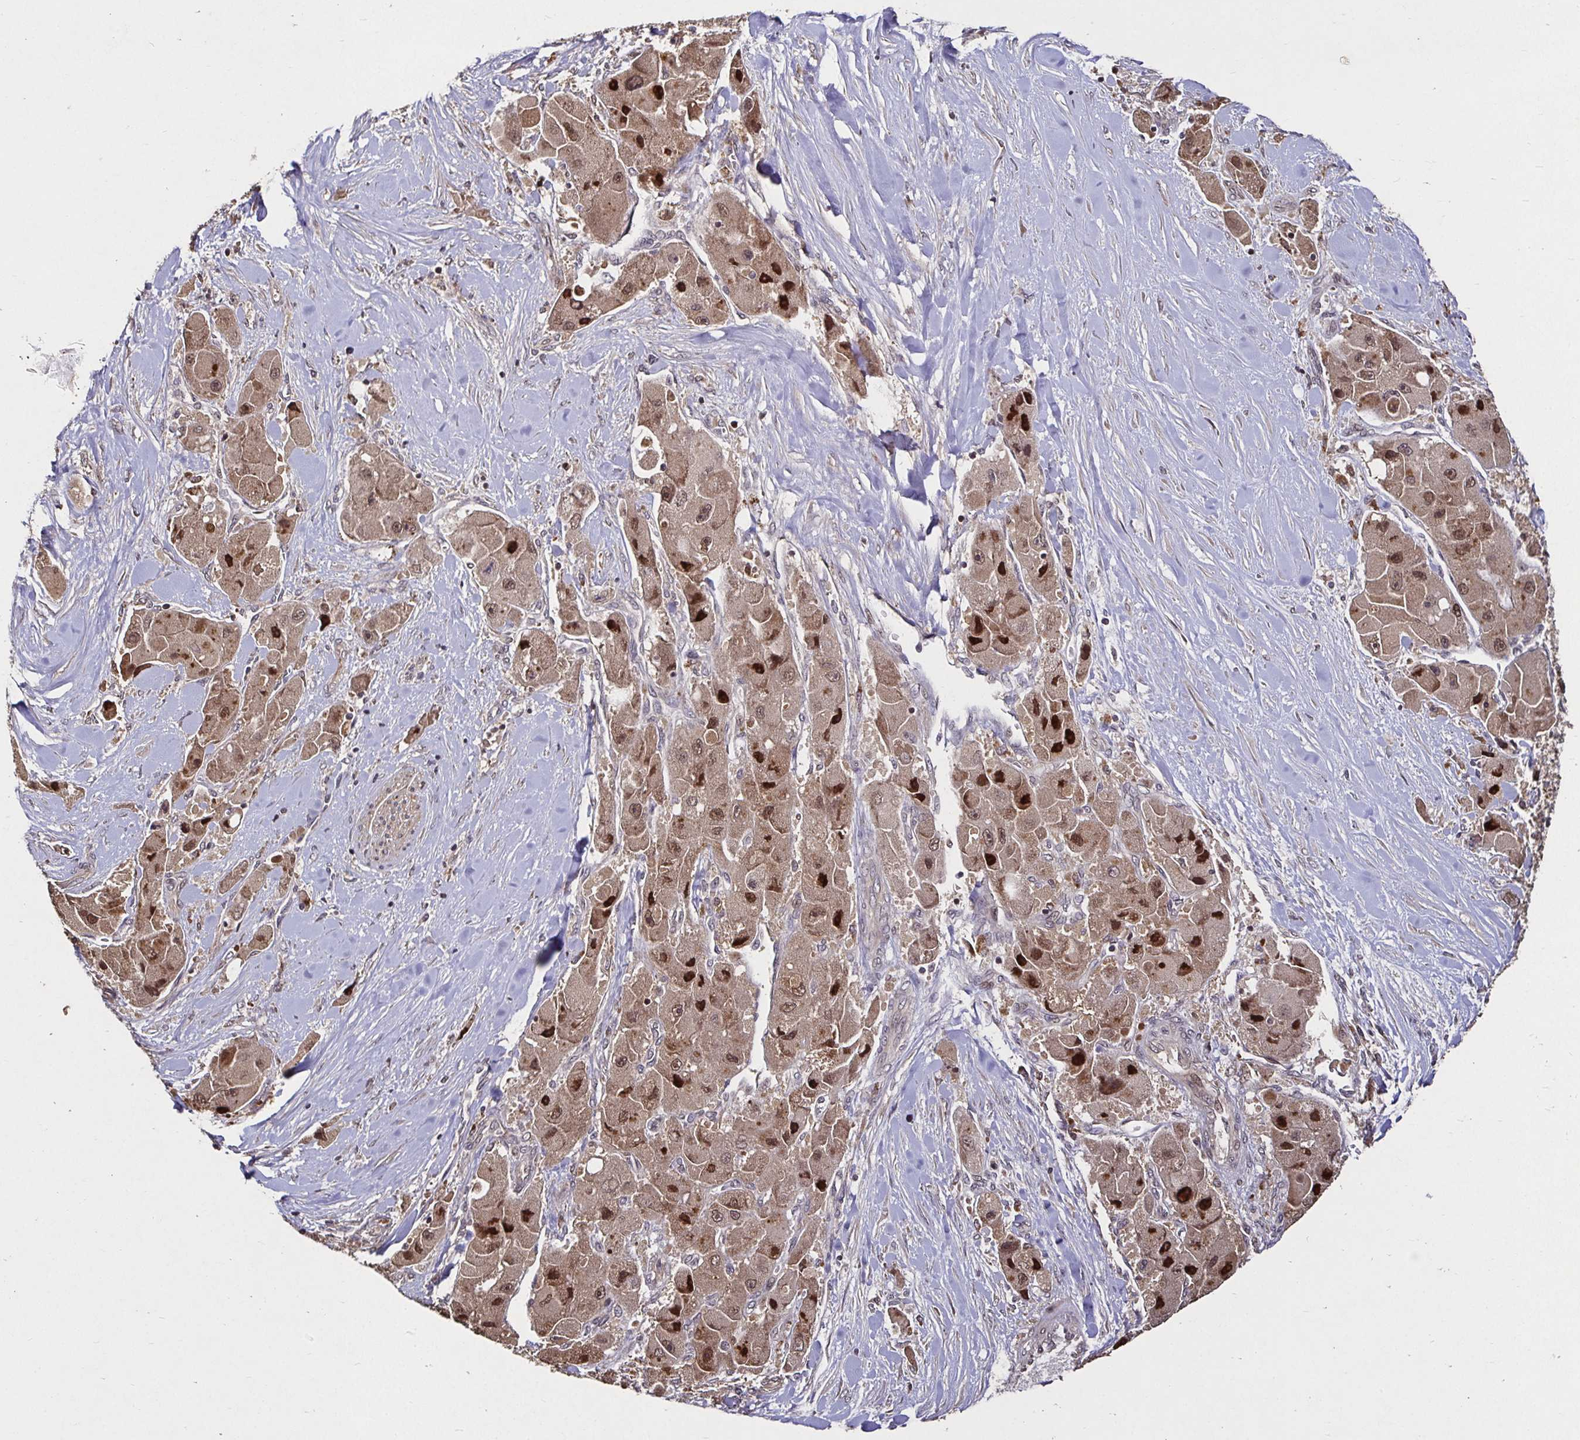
{"staining": {"intensity": "moderate", "quantity": "25%-75%", "location": "cytoplasmic/membranous,nuclear"}, "tissue": "liver cancer", "cell_type": "Tumor cells", "image_type": "cancer", "snomed": [{"axis": "morphology", "description": "Carcinoma, Hepatocellular, NOS"}, {"axis": "topography", "description": "Liver"}], "caption": "A brown stain highlights moderate cytoplasmic/membranous and nuclear positivity of a protein in liver cancer (hepatocellular carcinoma) tumor cells.", "gene": "SMYD3", "patient": {"sex": "male", "age": 24}}